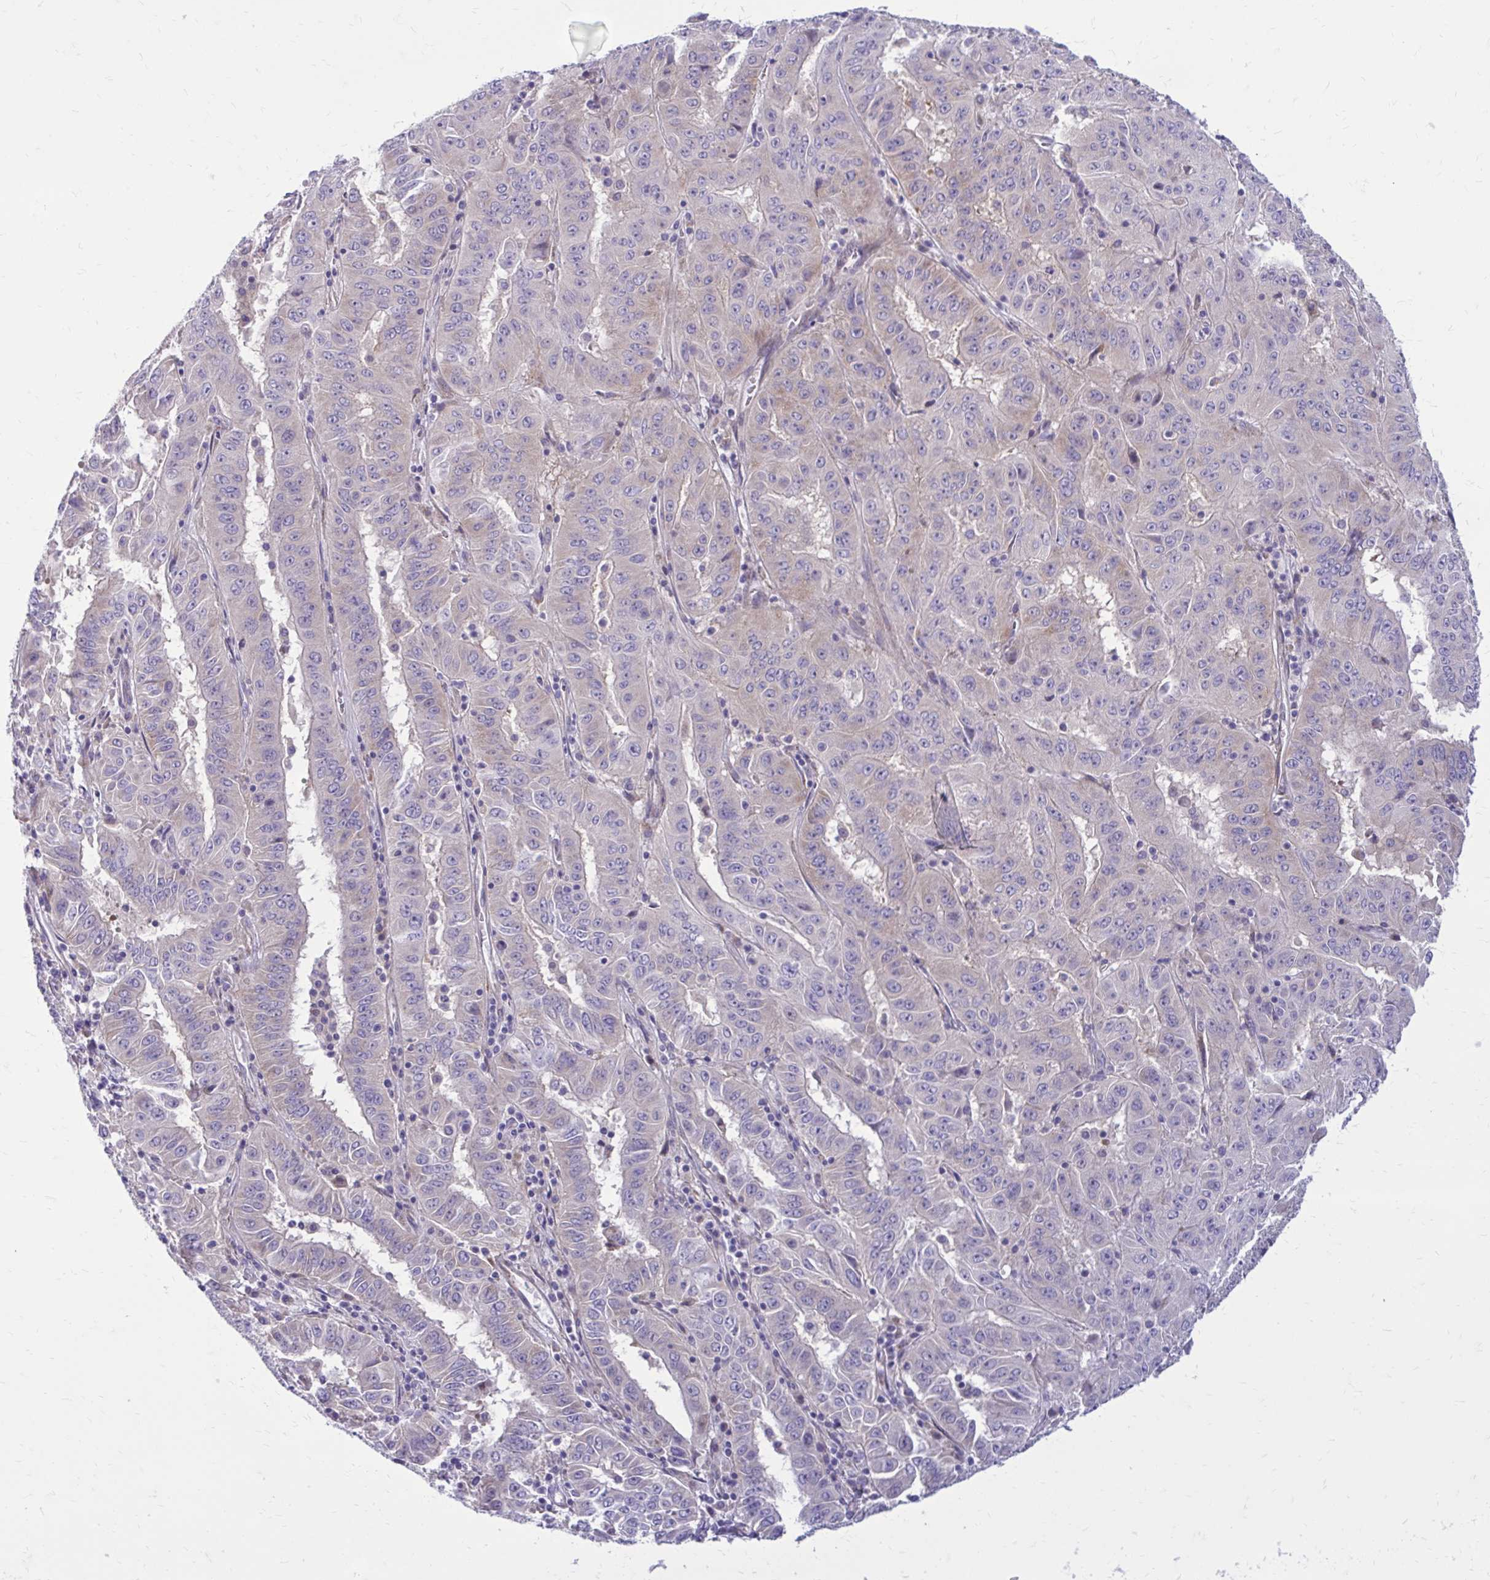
{"staining": {"intensity": "weak", "quantity": "<25%", "location": "cytoplasmic/membranous"}, "tissue": "pancreatic cancer", "cell_type": "Tumor cells", "image_type": "cancer", "snomed": [{"axis": "morphology", "description": "Adenocarcinoma, NOS"}, {"axis": "topography", "description": "Pancreas"}], "caption": "Pancreatic adenocarcinoma was stained to show a protein in brown. There is no significant staining in tumor cells.", "gene": "GIGYF2", "patient": {"sex": "male", "age": 63}}